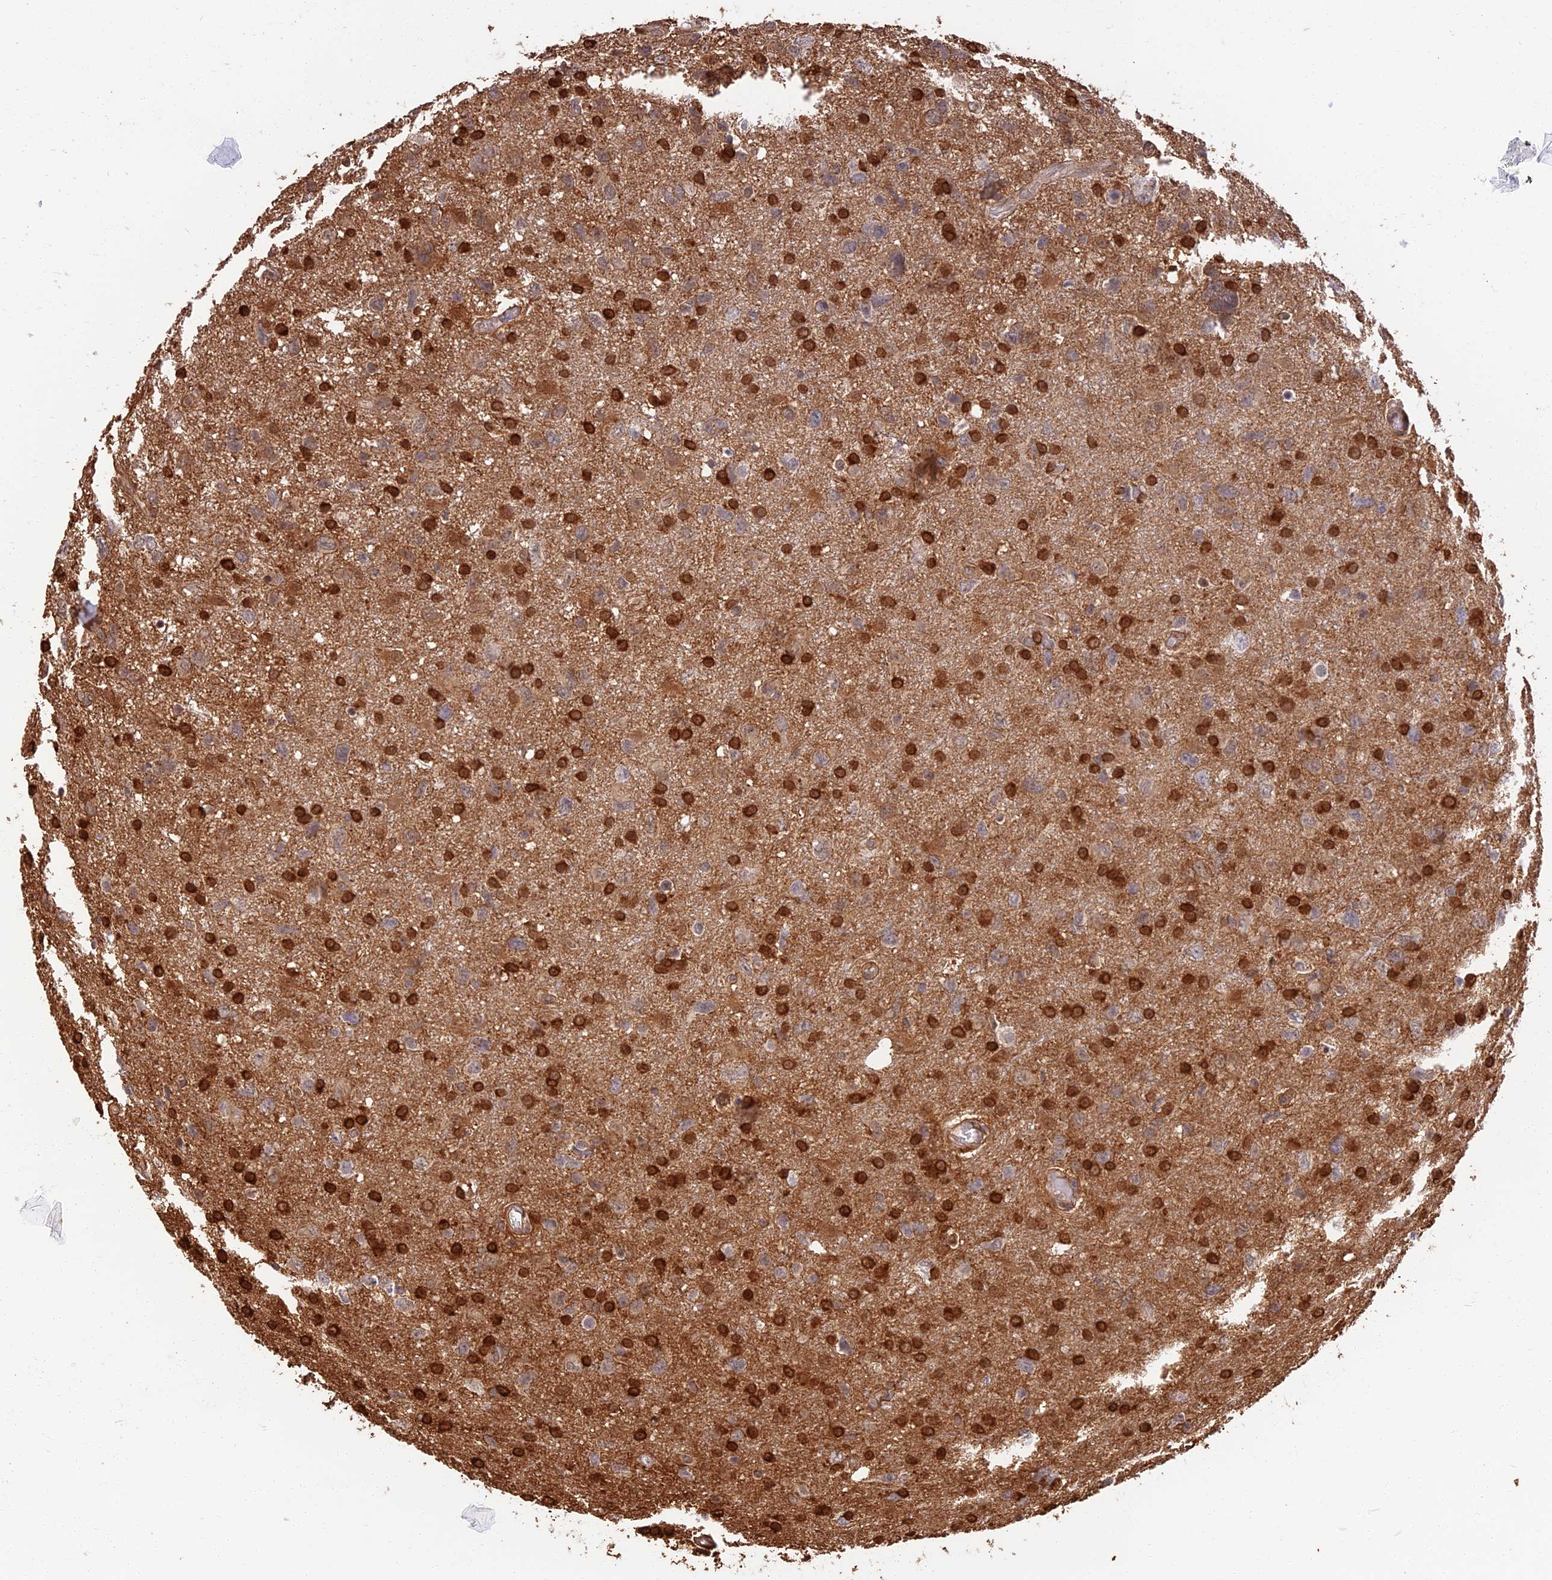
{"staining": {"intensity": "moderate", "quantity": "<25%", "location": "cytoplasmic/membranous,nuclear"}, "tissue": "glioma", "cell_type": "Tumor cells", "image_type": "cancer", "snomed": [{"axis": "morphology", "description": "Glioma, malignant, High grade"}, {"axis": "topography", "description": "Brain"}], "caption": "An image showing moderate cytoplasmic/membranous and nuclear expression in about <25% of tumor cells in malignant glioma (high-grade), as visualized by brown immunohistochemical staining.", "gene": "LRRN3", "patient": {"sex": "male", "age": 61}}